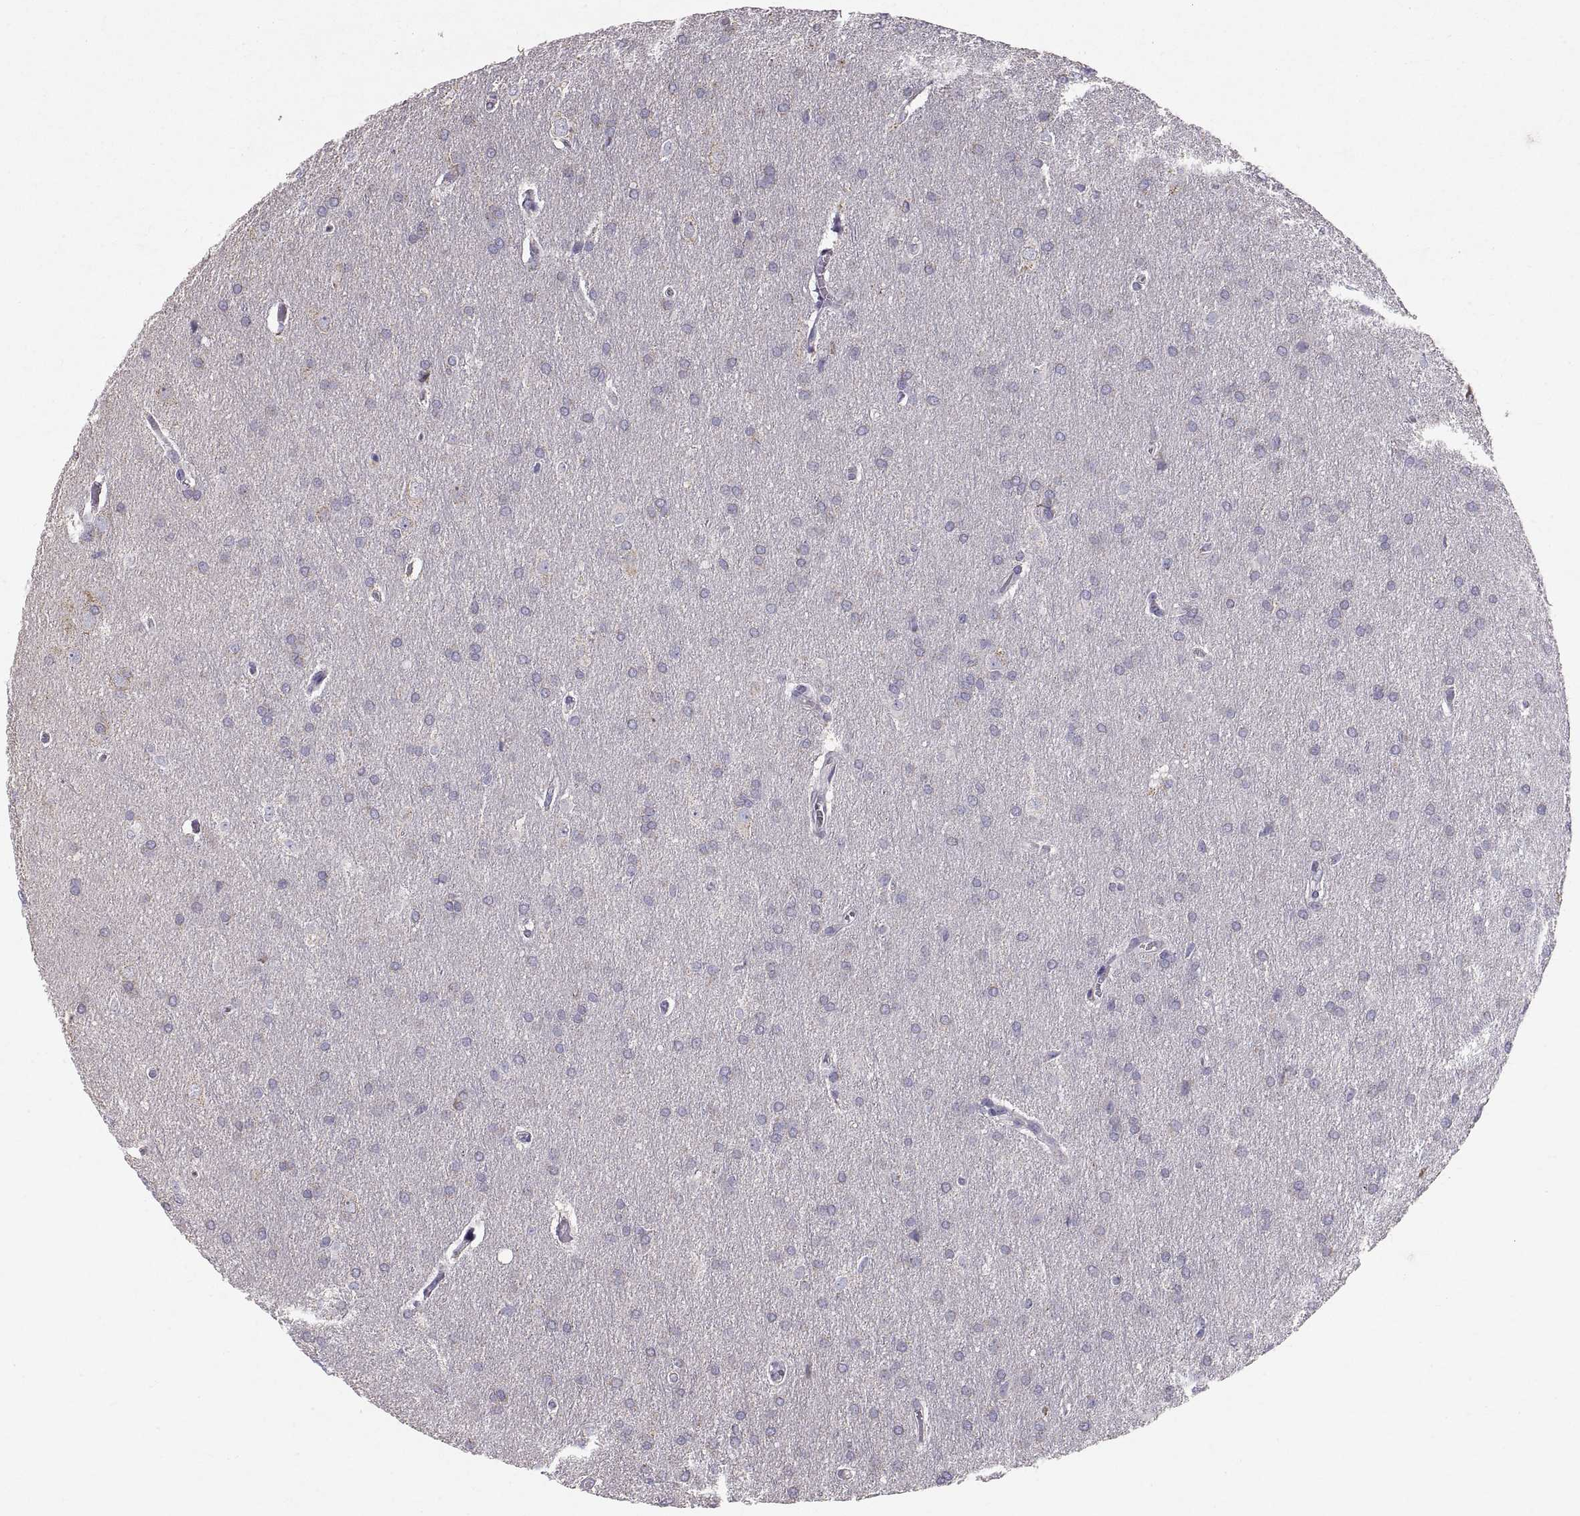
{"staining": {"intensity": "negative", "quantity": "none", "location": "none"}, "tissue": "glioma", "cell_type": "Tumor cells", "image_type": "cancer", "snomed": [{"axis": "morphology", "description": "Glioma, malignant, Low grade"}, {"axis": "topography", "description": "Brain"}], "caption": "Low-grade glioma (malignant) stained for a protein using immunohistochemistry (IHC) shows no positivity tumor cells.", "gene": "STMND1", "patient": {"sex": "female", "age": 32}}